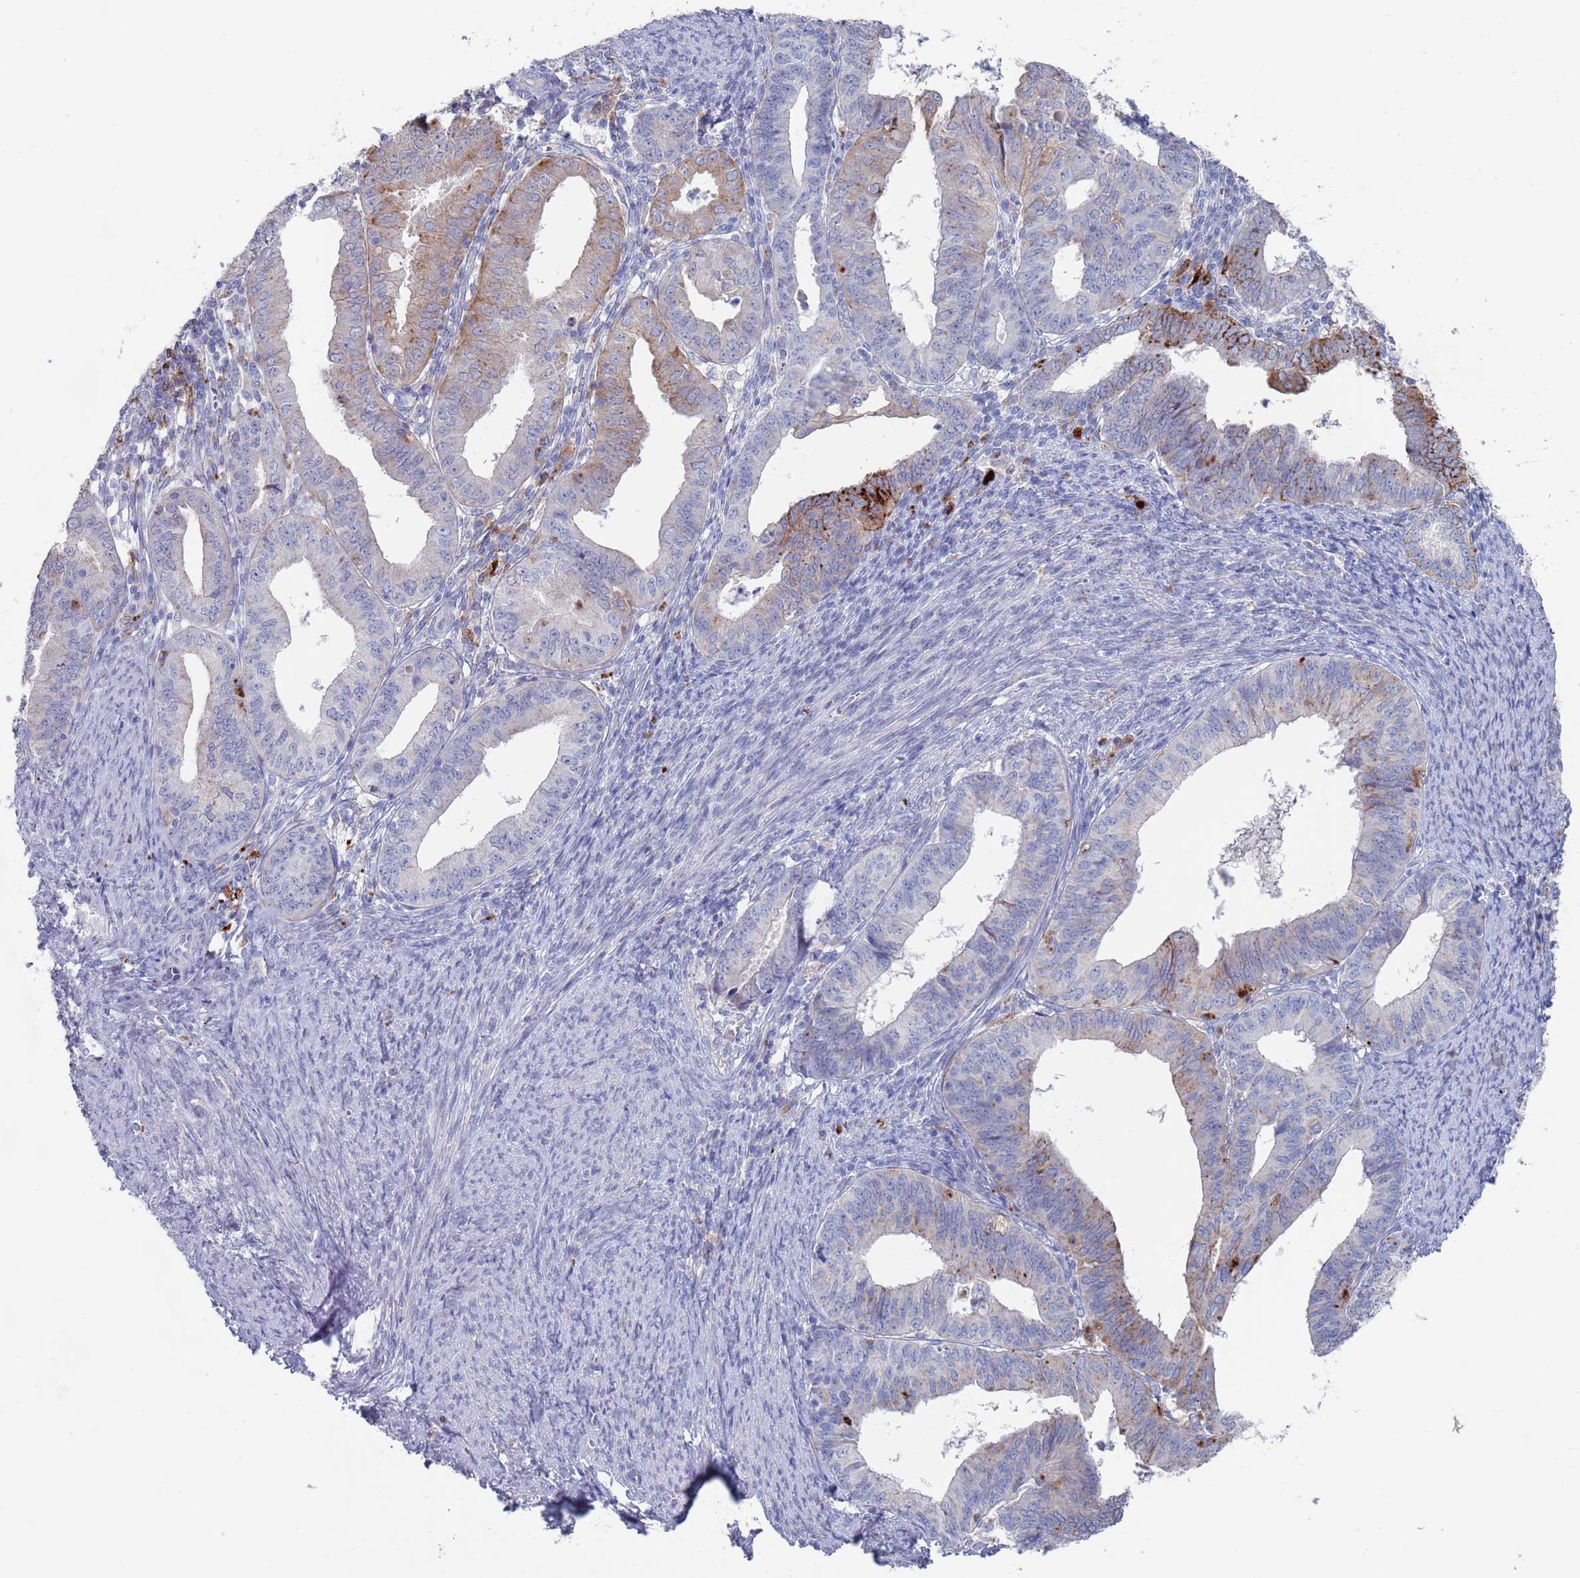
{"staining": {"intensity": "negative", "quantity": "none", "location": "none"}, "tissue": "endometrial cancer", "cell_type": "Tumor cells", "image_type": "cancer", "snomed": [{"axis": "morphology", "description": "Adenocarcinoma, NOS"}, {"axis": "topography", "description": "Endometrium"}], "caption": "Immunohistochemistry micrograph of neoplastic tissue: endometrial cancer stained with DAB (3,3'-diaminobenzidine) shows no significant protein expression in tumor cells.", "gene": "FUCA1", "patient": {"sex": "female", "age": 56}}